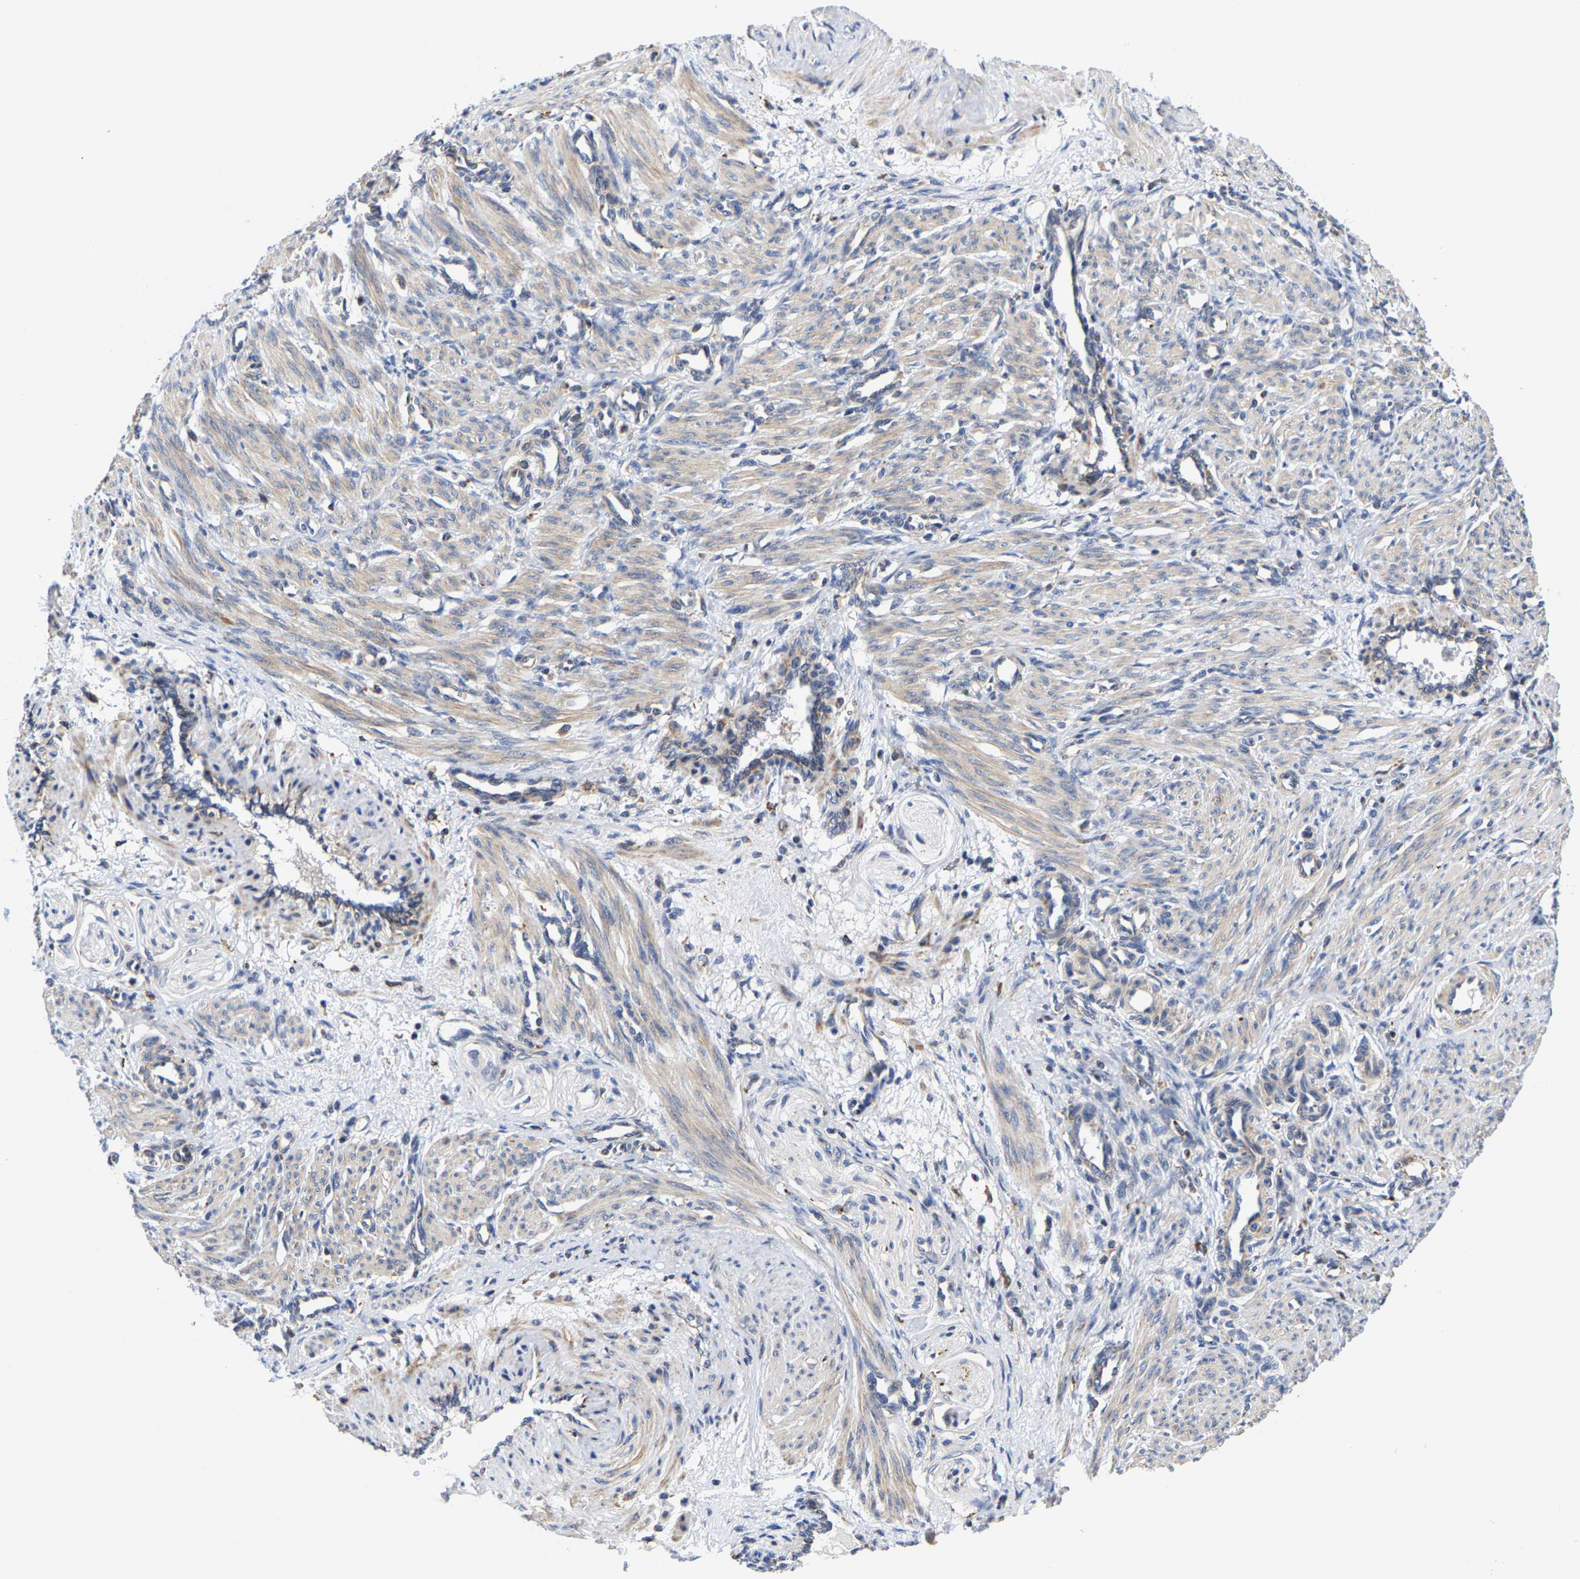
{"staining": {"intensity": "weak", "quantity": "25%-75%", "location": "cytoplasmic/membranous"}, "tissue": "smooth muscle", "cell_type": "Smooth muscle cells", "image_type": "normal", "snomed": [{"axis": "morphology", "description": "Normal tissue, NOS"}, {"axis": "topography", "description": "Endometrium"}], "caption": "Brown immunohistochemical staining in unremarkable human smooth muscle shows weak cytoplasmic/membranous staining in approximately 25%-75% of smooth muscle cells. (DAB (3,3'-diaminobenzidine) IHC, brown staining for protein, blue staining for nuclei).", "gene": "PFKFB3", "patient": {"sex": "female", "age": 33}}